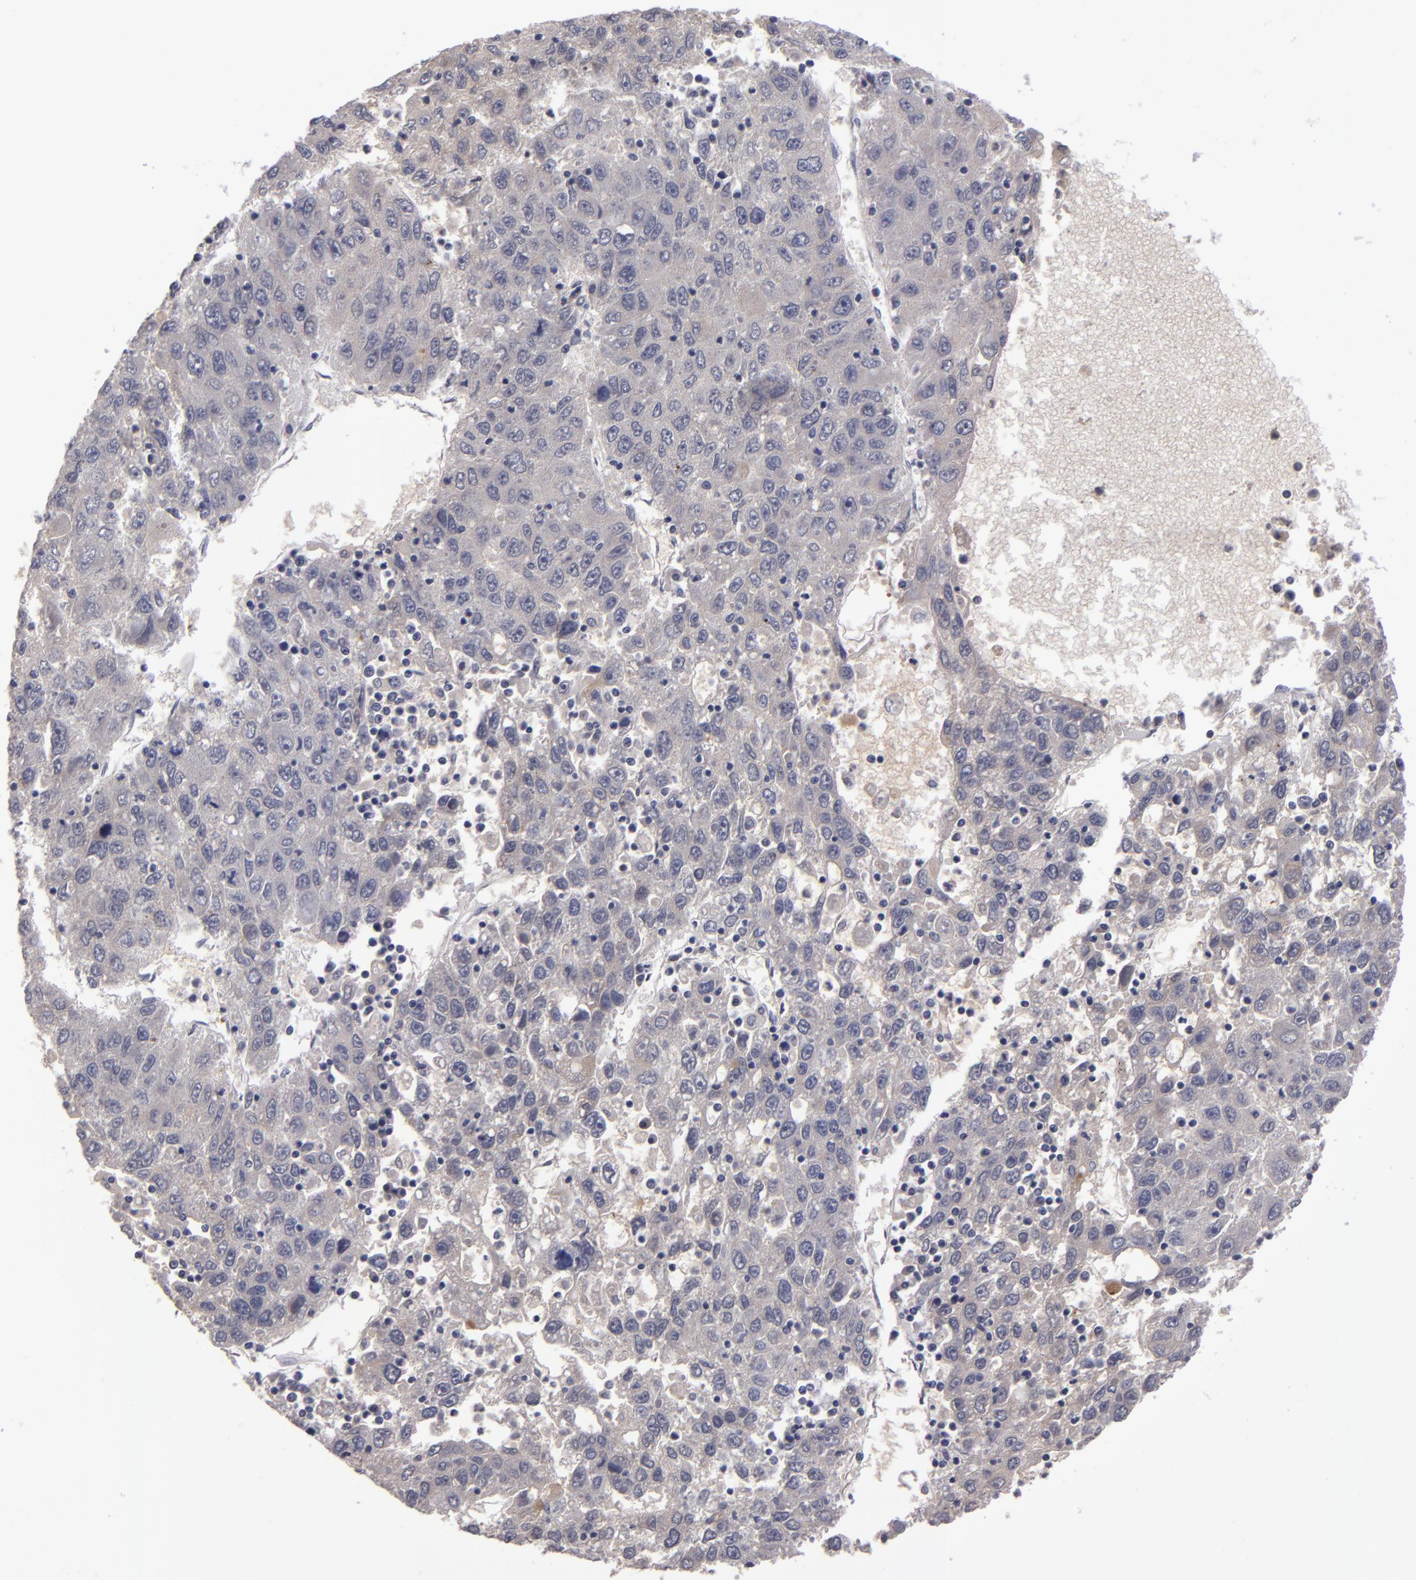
{"staining": {"intensity": "weak", "quantity": "<25%", "location": "cytoplasmic/membranous"}, "tissue": "liver cancer", "cell_type": "Tumor cells", "image_type": "cancer", "snomed": [{"axis": "morphology", "description": "Carcinoma, Hepatocellular, NOS"}, {"axis": "topography", "description": "Liver"}], "caption": "Micrograph shows no protein staining in tumor cells of liver cancer (hepatocellular carcinoma) tissue.", "gene": "ITIH4", "patient": {"sex": "male", "age": 49}}